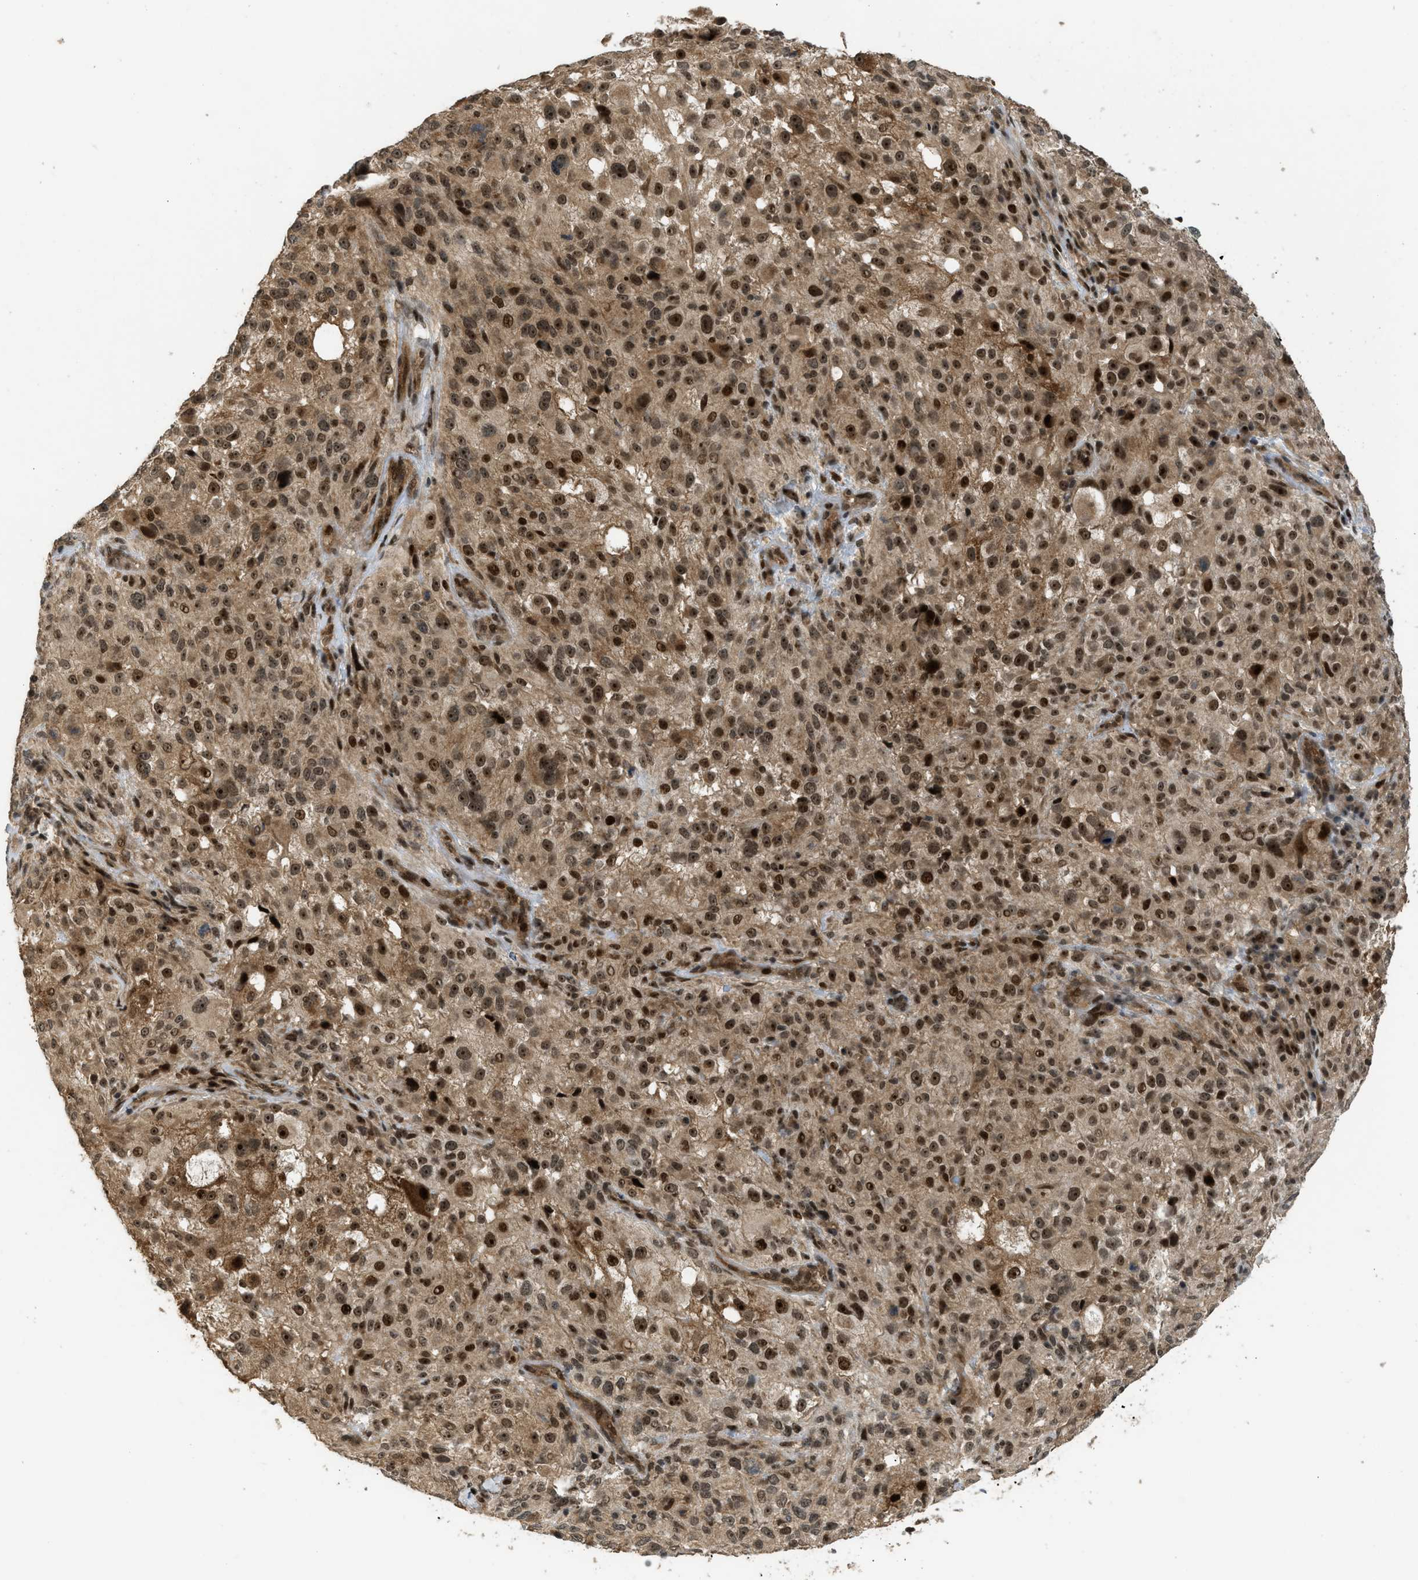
{"staining": {"intensity": "strong", "quantity": ">75%", "location": "cytoplasmic/membranous,nuclear"}, "tissue": "melanoma", "cell_type": "Tumor cells", "image_type": "cancer", "snomed": [{"axis": "morphology", "description": "Necrosis, NOS"}, {"axis": "morphology", "description": "Malignant melanoma, NOS"}, {"axis": "topography", "description": "Skin"}], "caption": "Melanoma stained for a protein reveals strong cytoplasmic/membranous and nuclear positivity in tumor cells.", "gene": "GET1", "patient": {"sex": "female", "age": 87}}